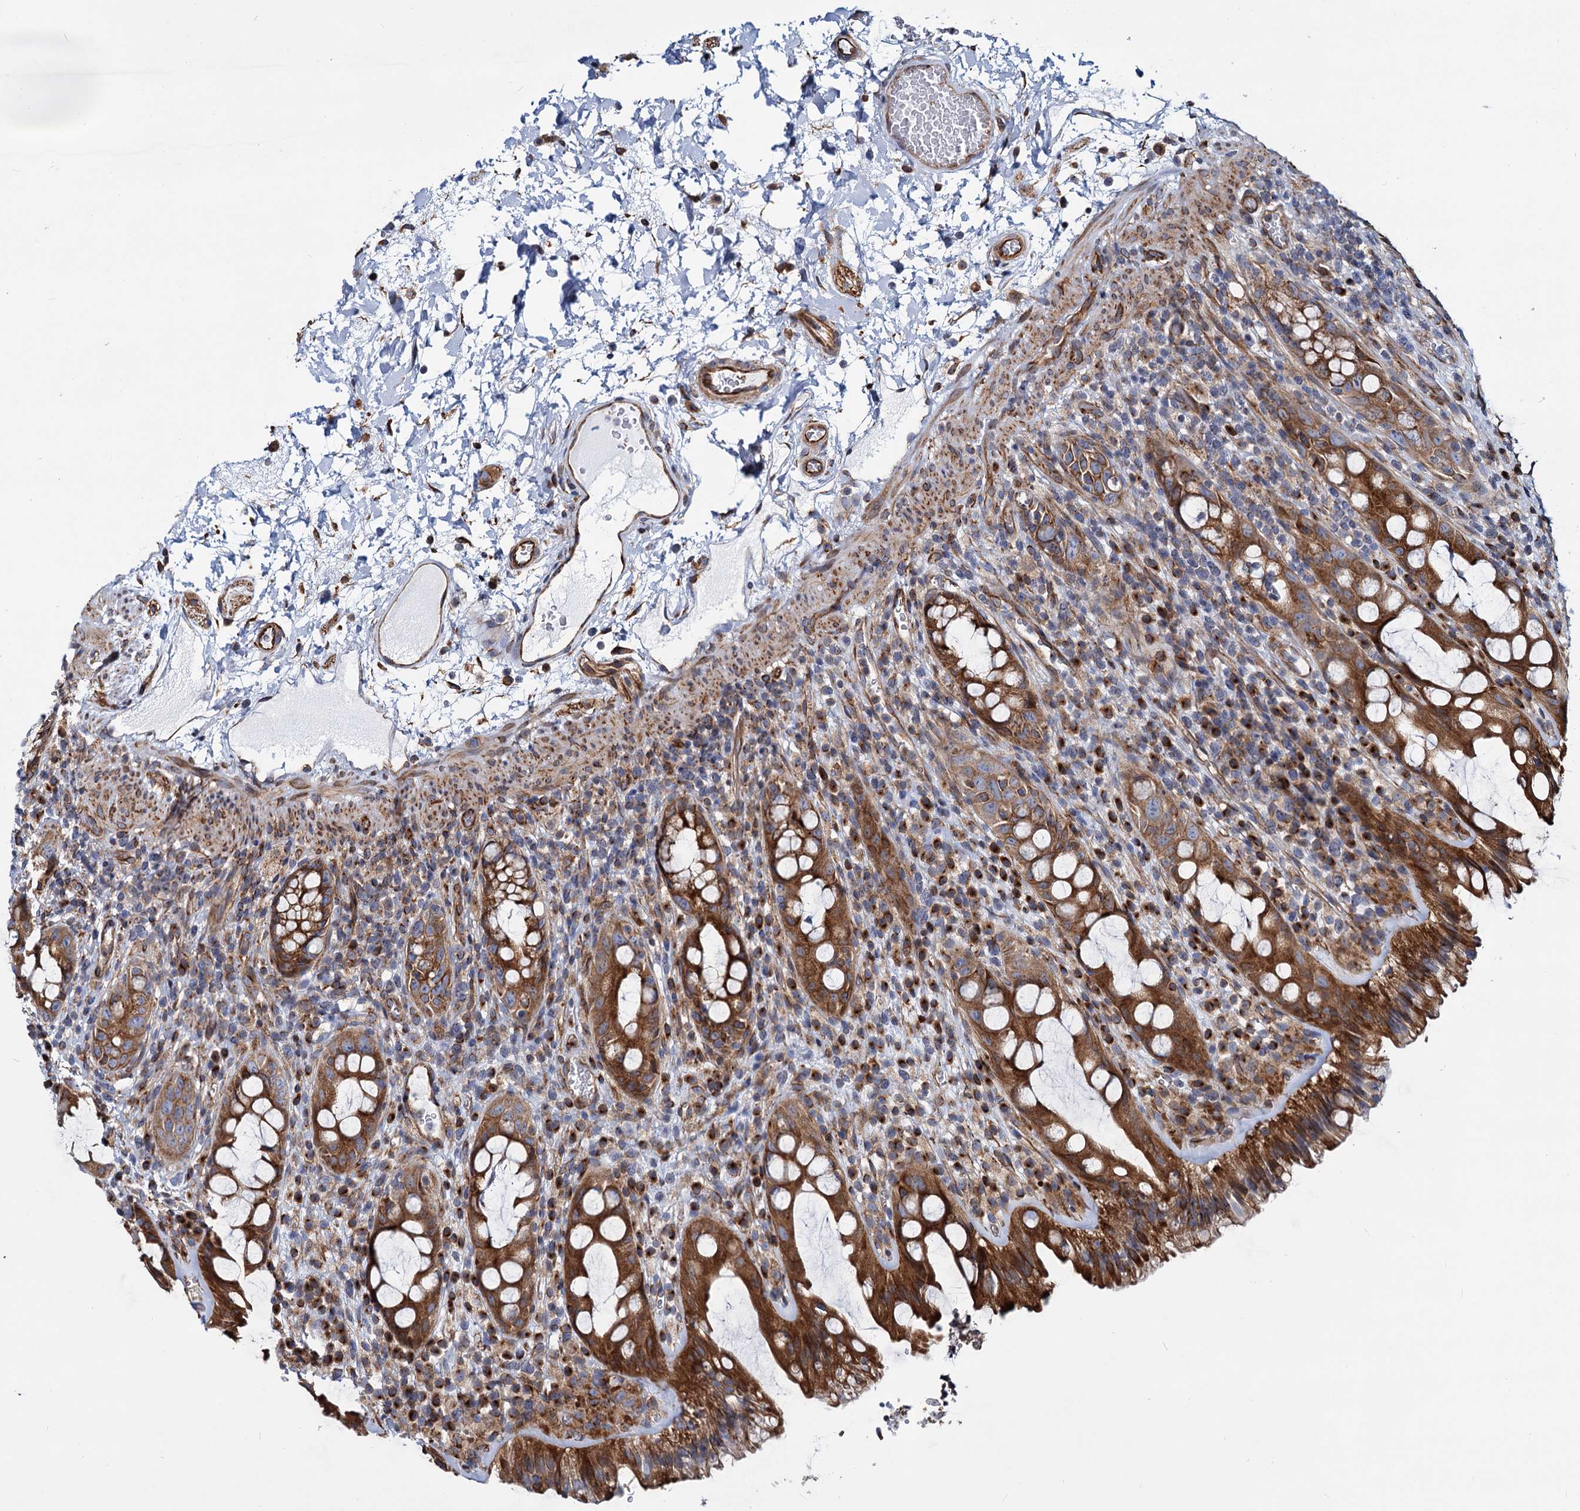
{"staining": {"intensity": "moderate", "quantity": ">75%", "location": "cytoplasmic/membranous"}, "tissue": "rectum", "cell_type": "Glandular cells", "image_type": "normal", "snomed": [{"axis": "morphology", "description": "Normal tissue, NOS"}, {"axis": "topography", "description": "Rectum"}], "caption": "Benign rectum demonstrates moderate cytoplasmic/membranous staining in approximately >75% of glandular cells, visualized by immunohistochemistry. Immunohistochemistry (ihc) stains the protein in brown and the nuclei are stained blue.", "gene": "PSEN1", "patient": {"sex": "female", "age": 57}}